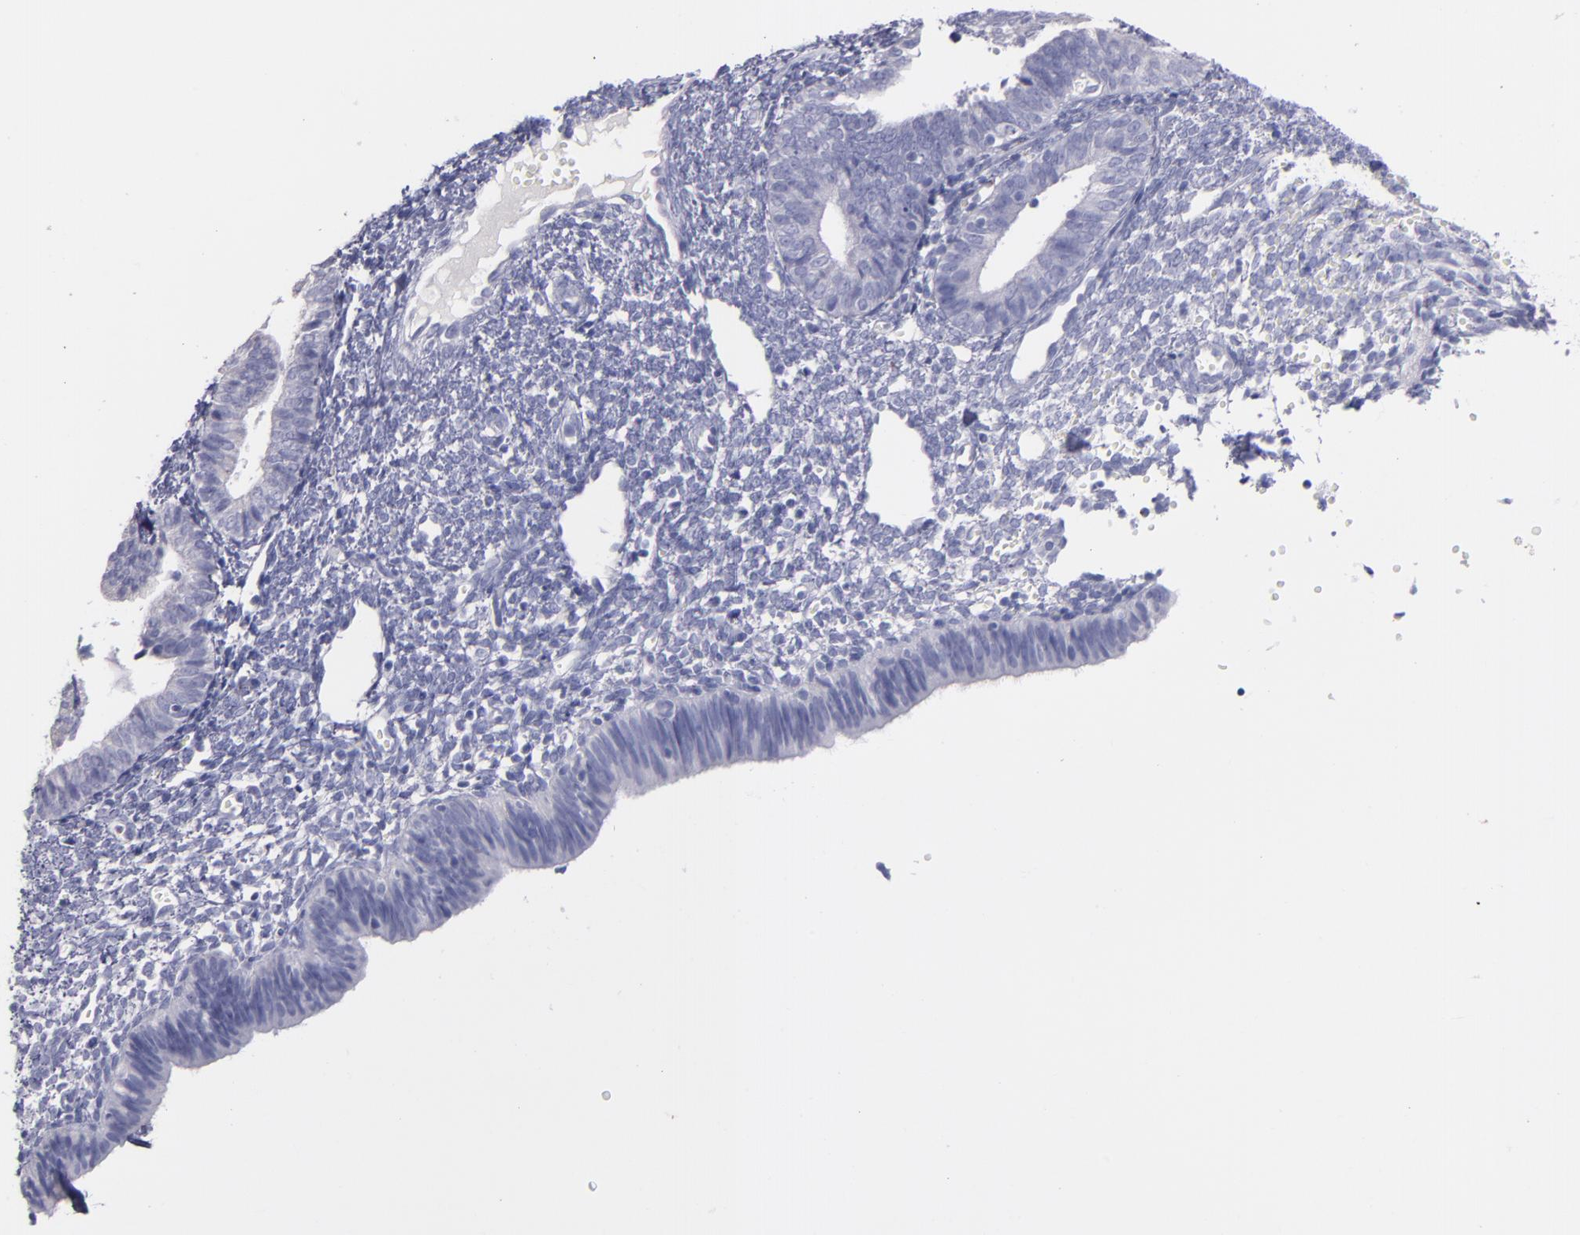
{"staining": {"intensity": "negative", "quantity": "none", "location": "none"}, "tissue": "endometrium", "cell_type": "Cells in endometrial stroma", "image_type": "normal", "snomed": [{"axis": "morphology", "description": "Normal tissue, NOS"}, {"axis": "topography", "description": "Endometrium"}], "caption": "The photomicrograph exhibits no staining of cells in endometrial stroma in normal endometrium.", "gene": "SNAP25", "patient": {"sex": "female", "age": 61}}